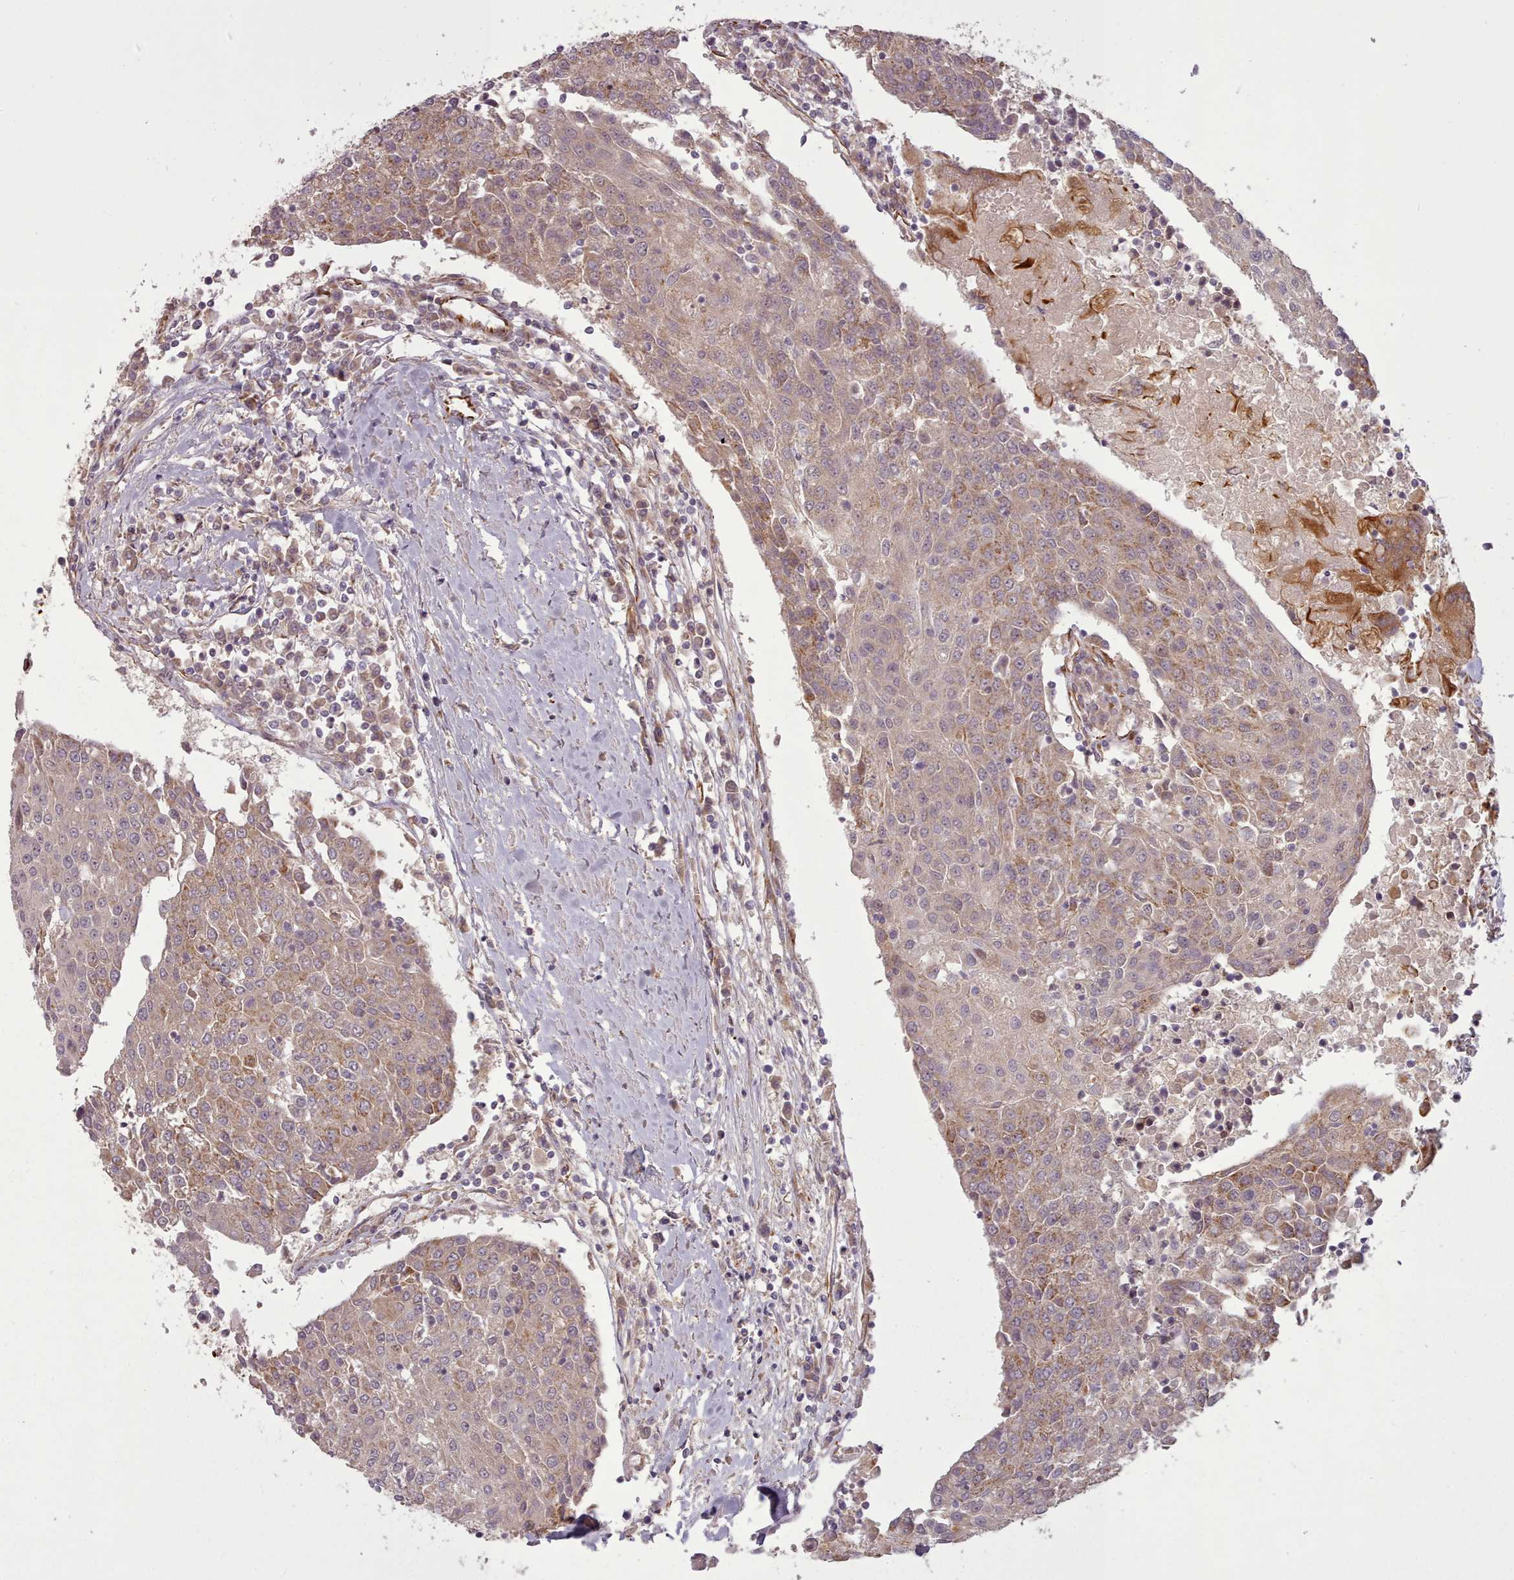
{"staining": {"intensity": "moderate", "quantity": ">75%", "location": "cytoplasmic/membranous"}, "tissue": "urothelial cancer", "cell_type": "Tumor cells", "image_type": "cancer", "snomed": [{"axis": "morphology", "description": "Urothelial carcinoma, High grade"}, {"axis": "topography", "description": "Urinary bladder"}], "caption": "The immunohistochemical stain highlights moderate cytoplasmic/membranous staining in tumor cells of urothelial cancer tissue. The protein of interest is shown in brown color, while the nuclei are stained blue.", "gene": "GBGT1", "patient": {"sex": "female", "age": 85}}